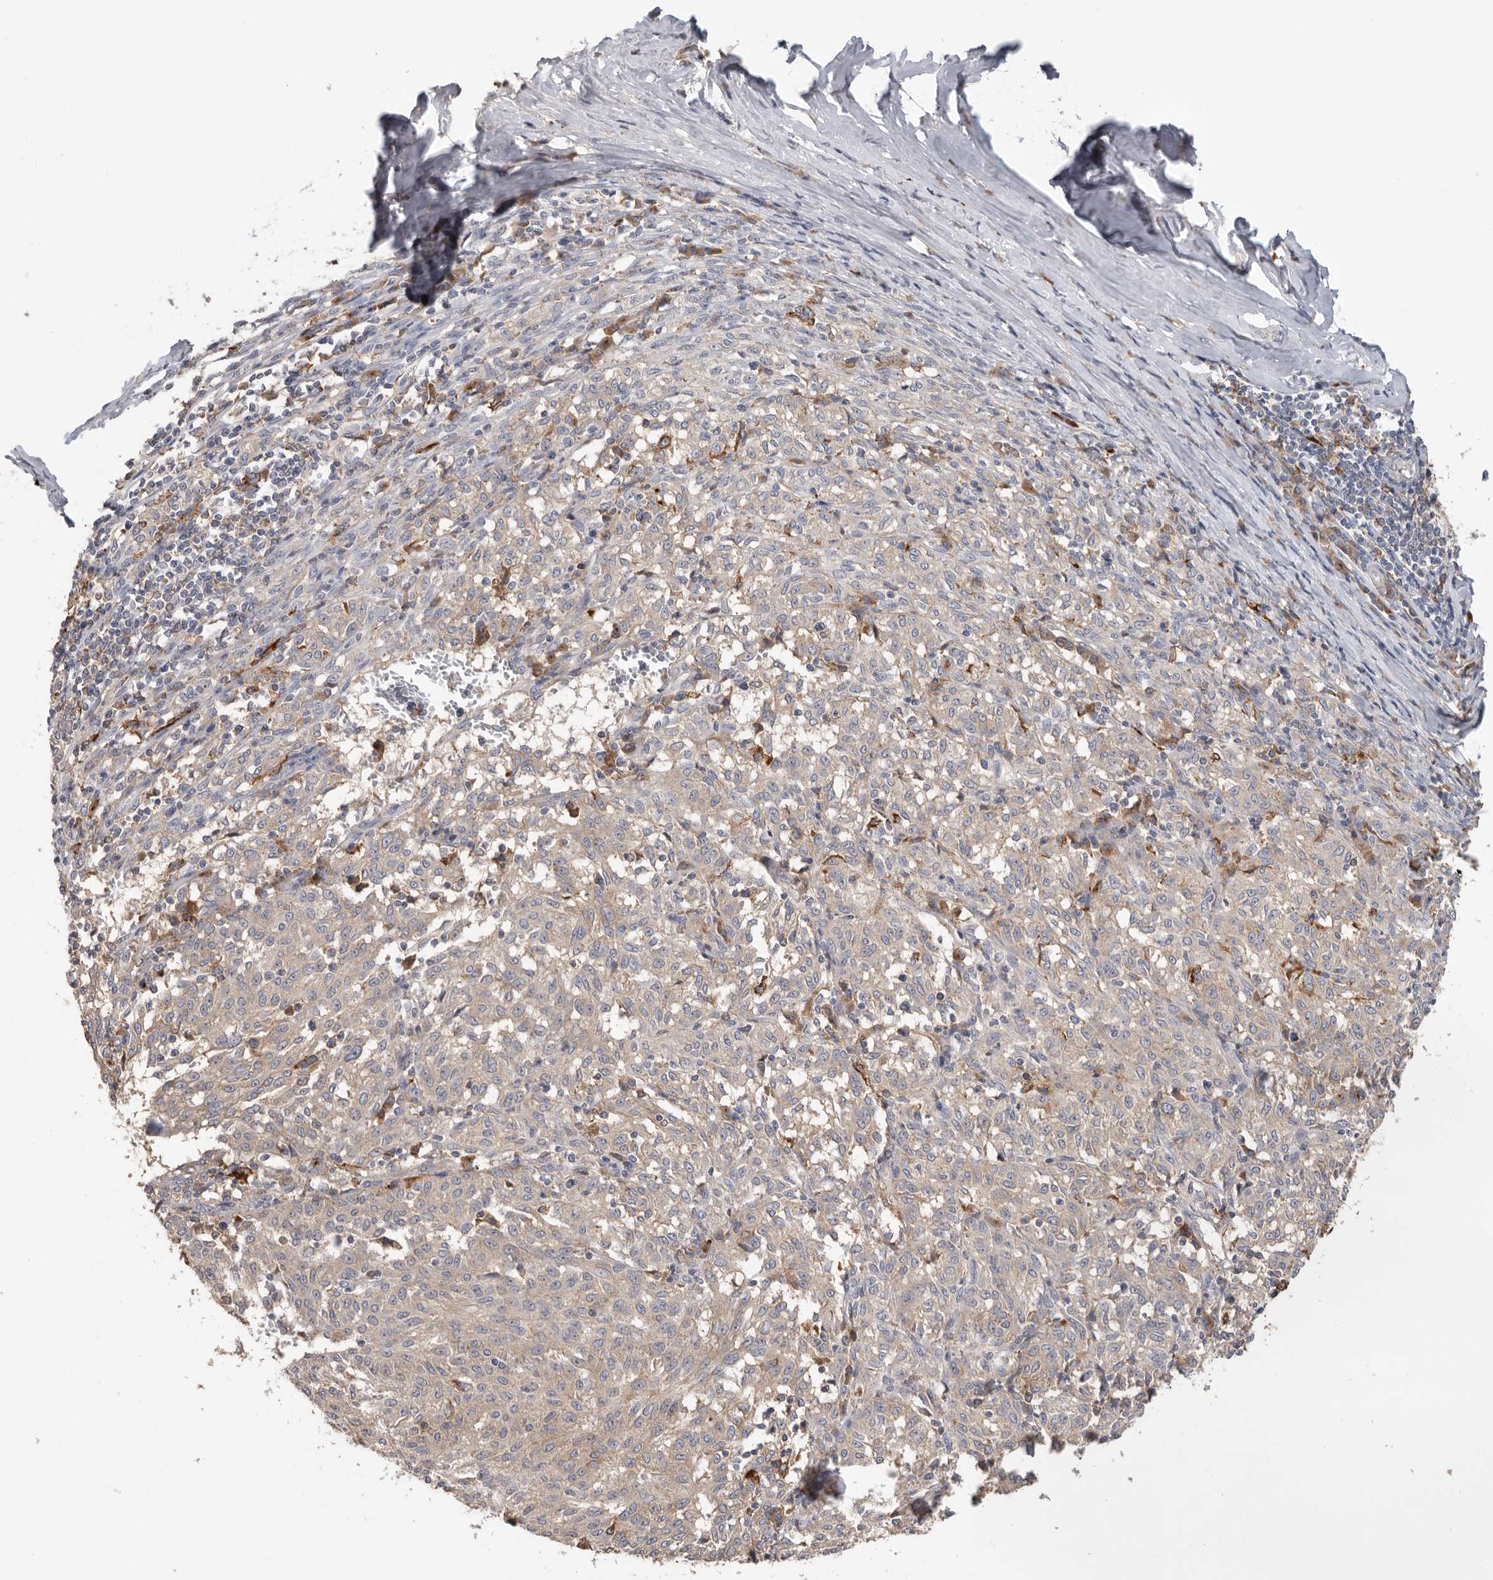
{"staining": {"intensity": "negative", "quantity": "none", "location": "none"}, "tissue": "melanoma", "cell_type": "Tumor cells", "image_type": "cancer", "snomed": [{"axis": "morphology", "description": "Malignant melanoma, NOS"}, {"axis": "topography", "description": "Skin"}], "caption": "The IHC micrograph has no significant expression in tumor cells of melanoma tissue.", "gene": "TFRC", "patient": {"sex": "female", "age": 72}}